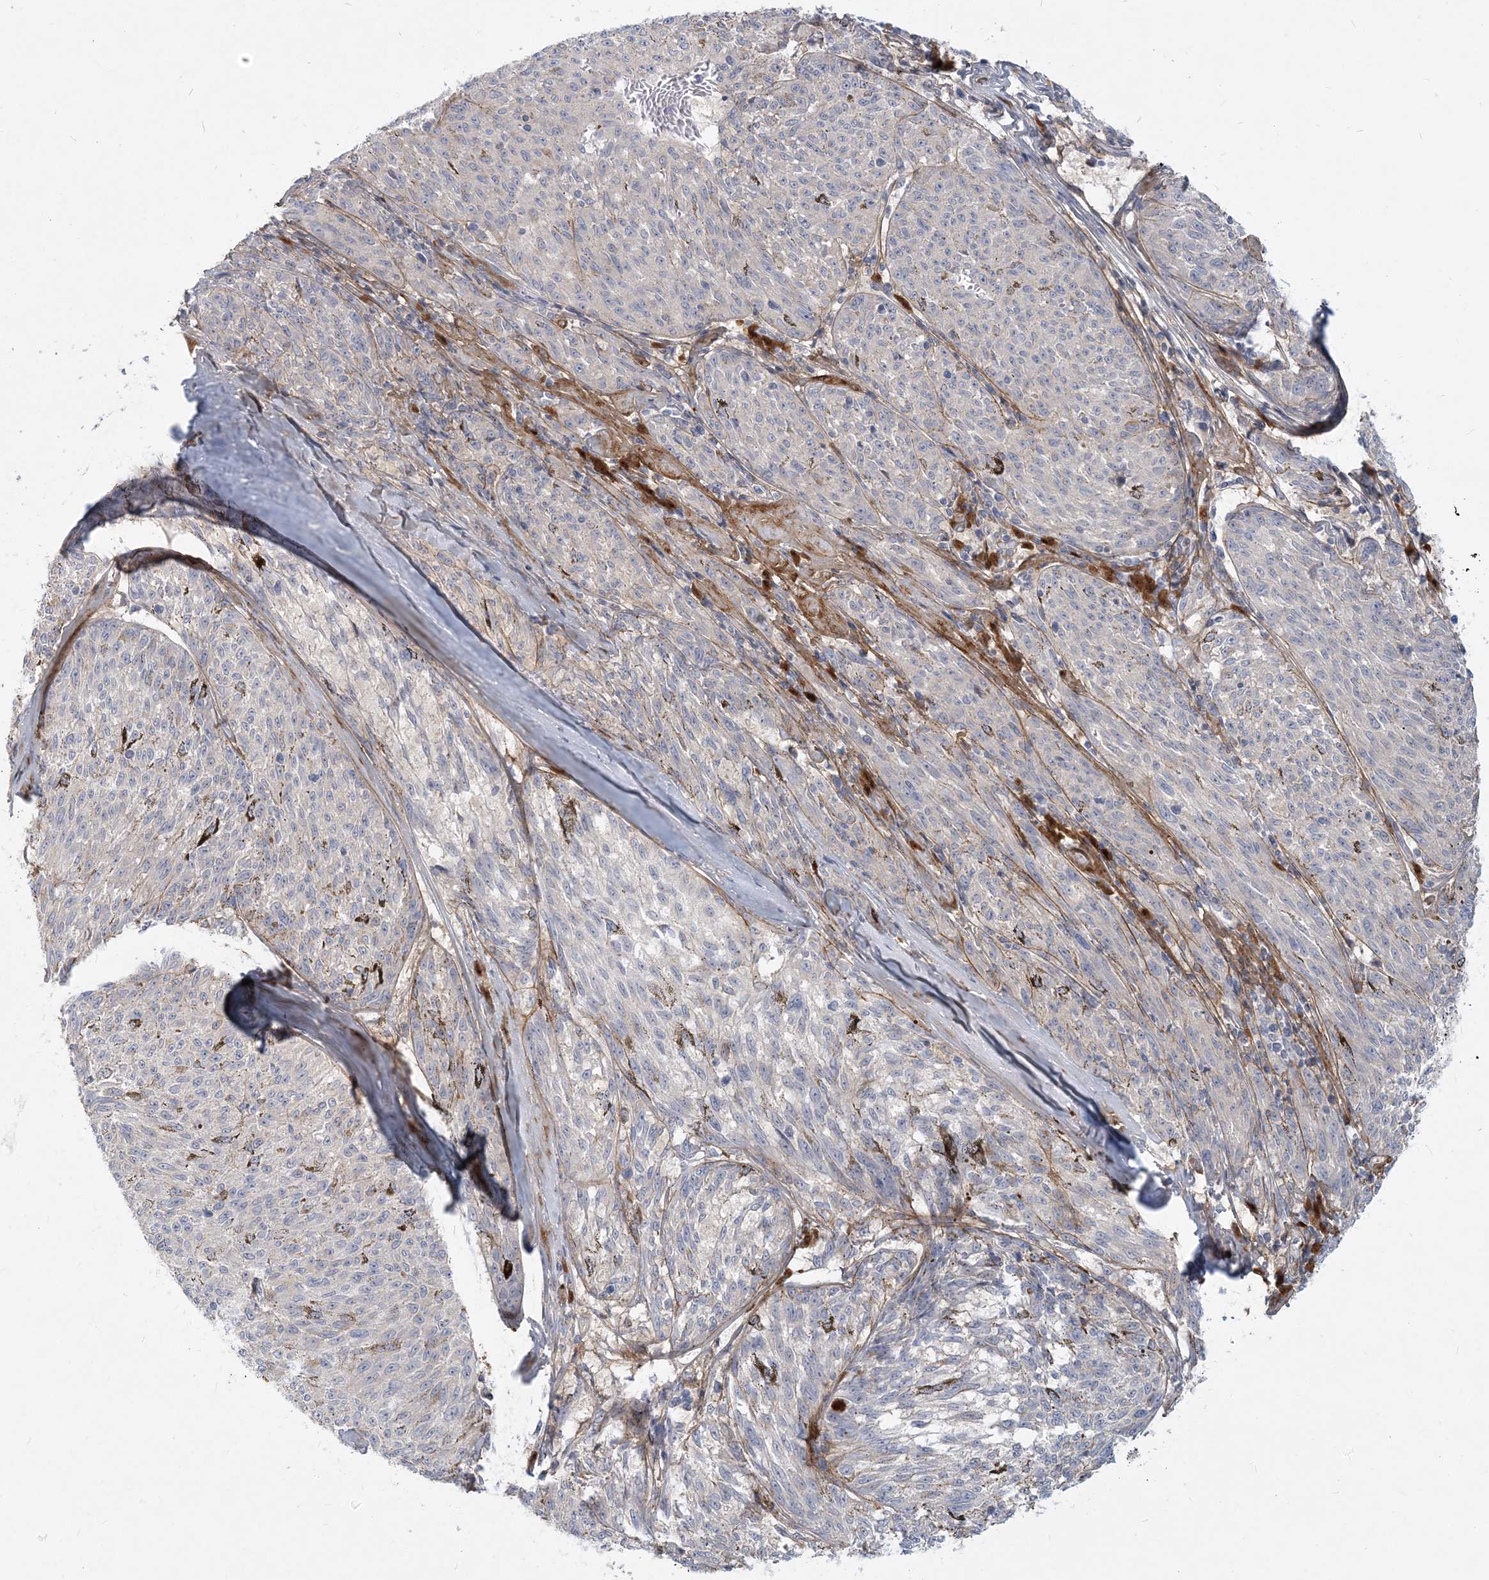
{"staining": {"intensity": "negative", "quantity": "none", "location": "none"}, "tissue": "melanoma", "cell_type": "Tumor cells", "image_type": "cancer", "snomed": [{"axis": "morphology", "description": "Malignant melanoma, NOS"}, {"axis": "topography", "description": "Skin"}], "caption": "An image of melanoma stained for a protein displays no brown staining in tumor cells.", "gene": "GMPPA", "patient": {"sex": "female", "age": 72}}